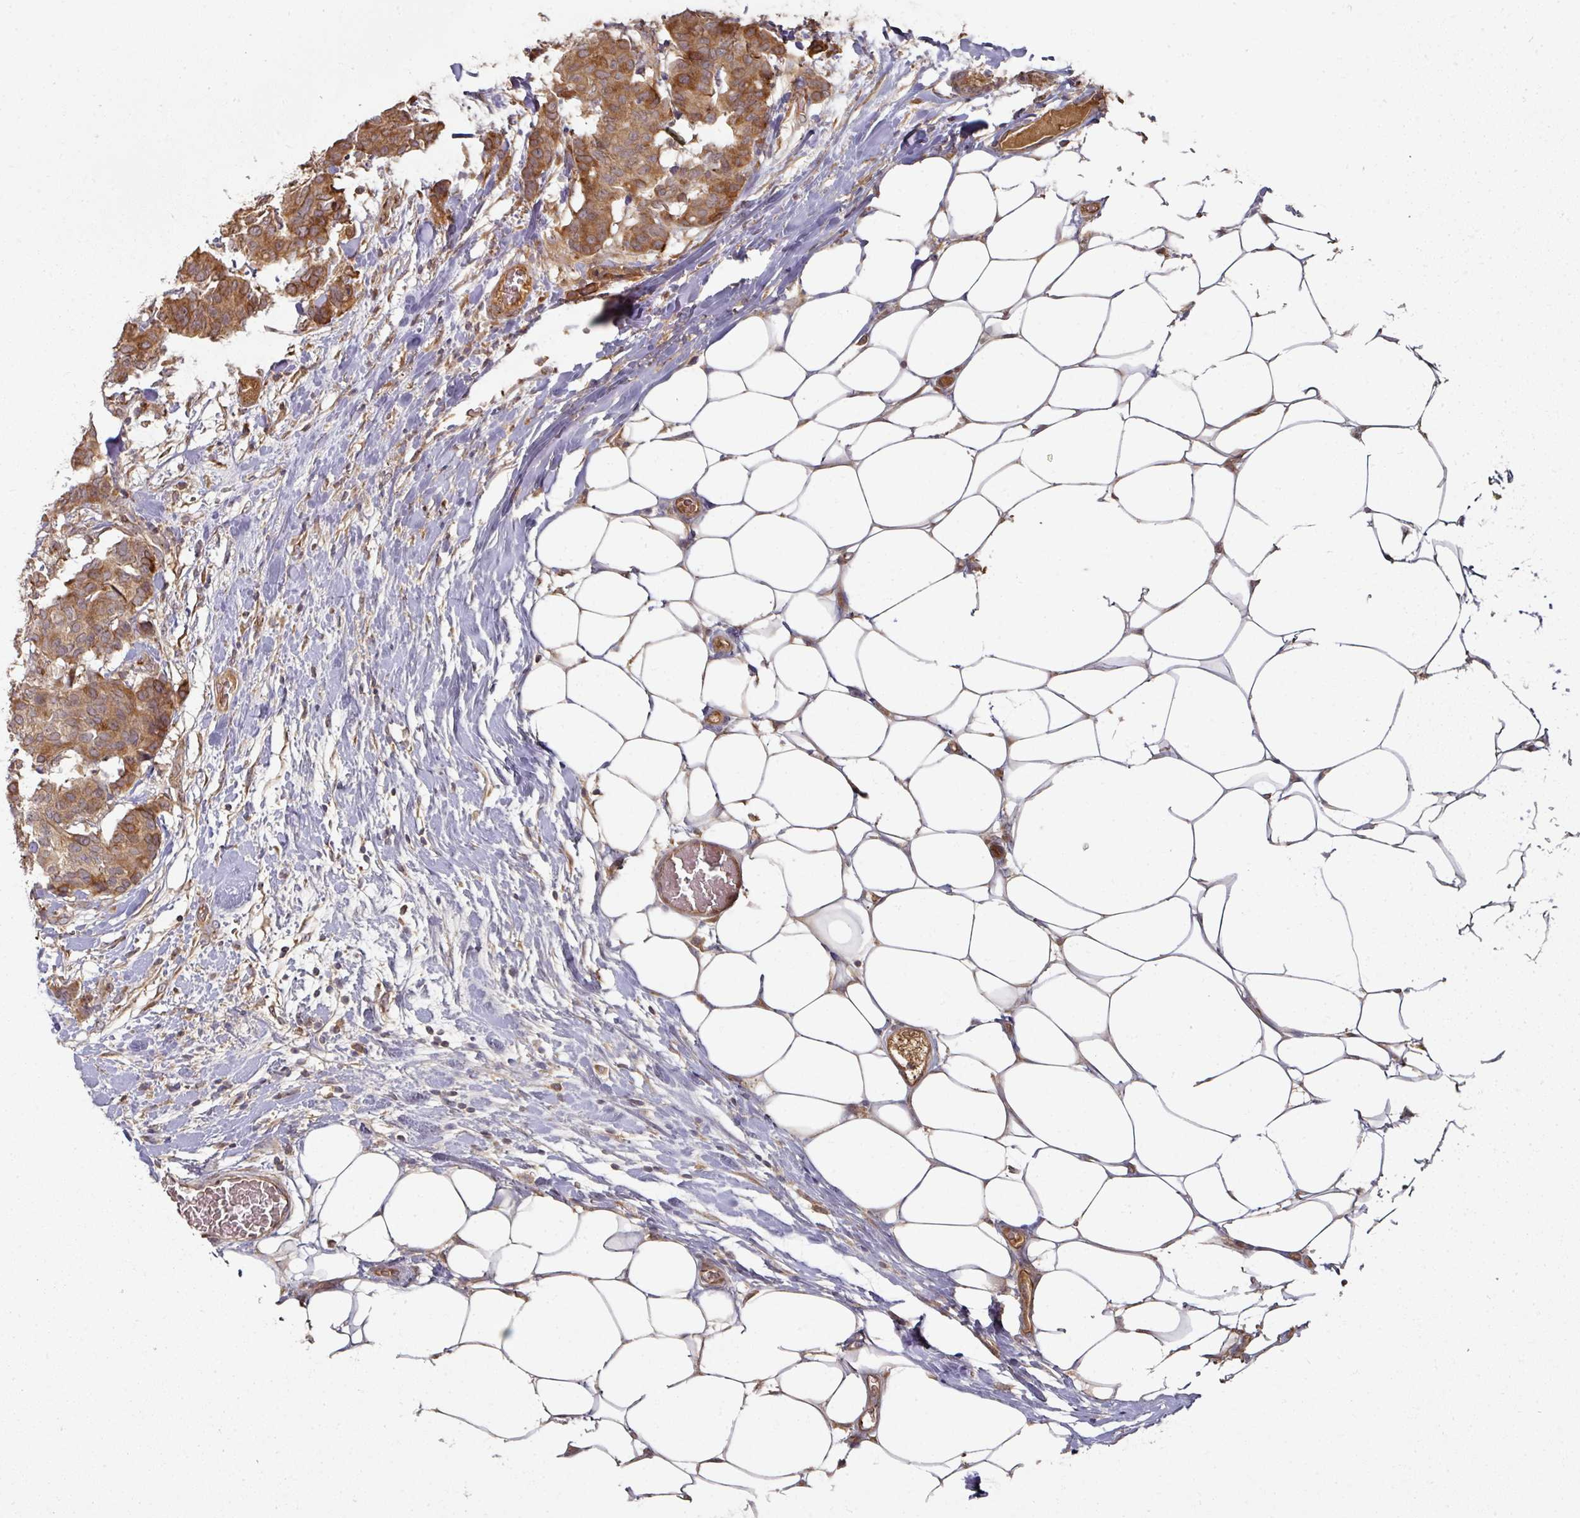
{"staining": {"intensity": "strong", "quantity": ">75%", "location": "cytoplasmic/membranous"}, "tissue": "breast cancer", "cell_type": "Tumor cells", "image_type": "cancer", "snomed": [{"axis": "morphology", "description": "Duct carcinoma"}, {"axis": "topography", "description": "Breast"}], "caption": "Immunohistochemistry (IHC) staining of breast cancer (intraductal carcinoma), which reveals high levels of strong cytoplasmic/membranous positivity in approximately >75% of tumor cells indicating strong cytoplasmic/membranous protein expression. The staining was performed using DAB (3,3'-diaminobenzidine) (brown) for protein detection and nuclei were counterstained in hematoxylin (blue).", "gene": "CEP95", "patient": {"sex": "female", "age": 75}}